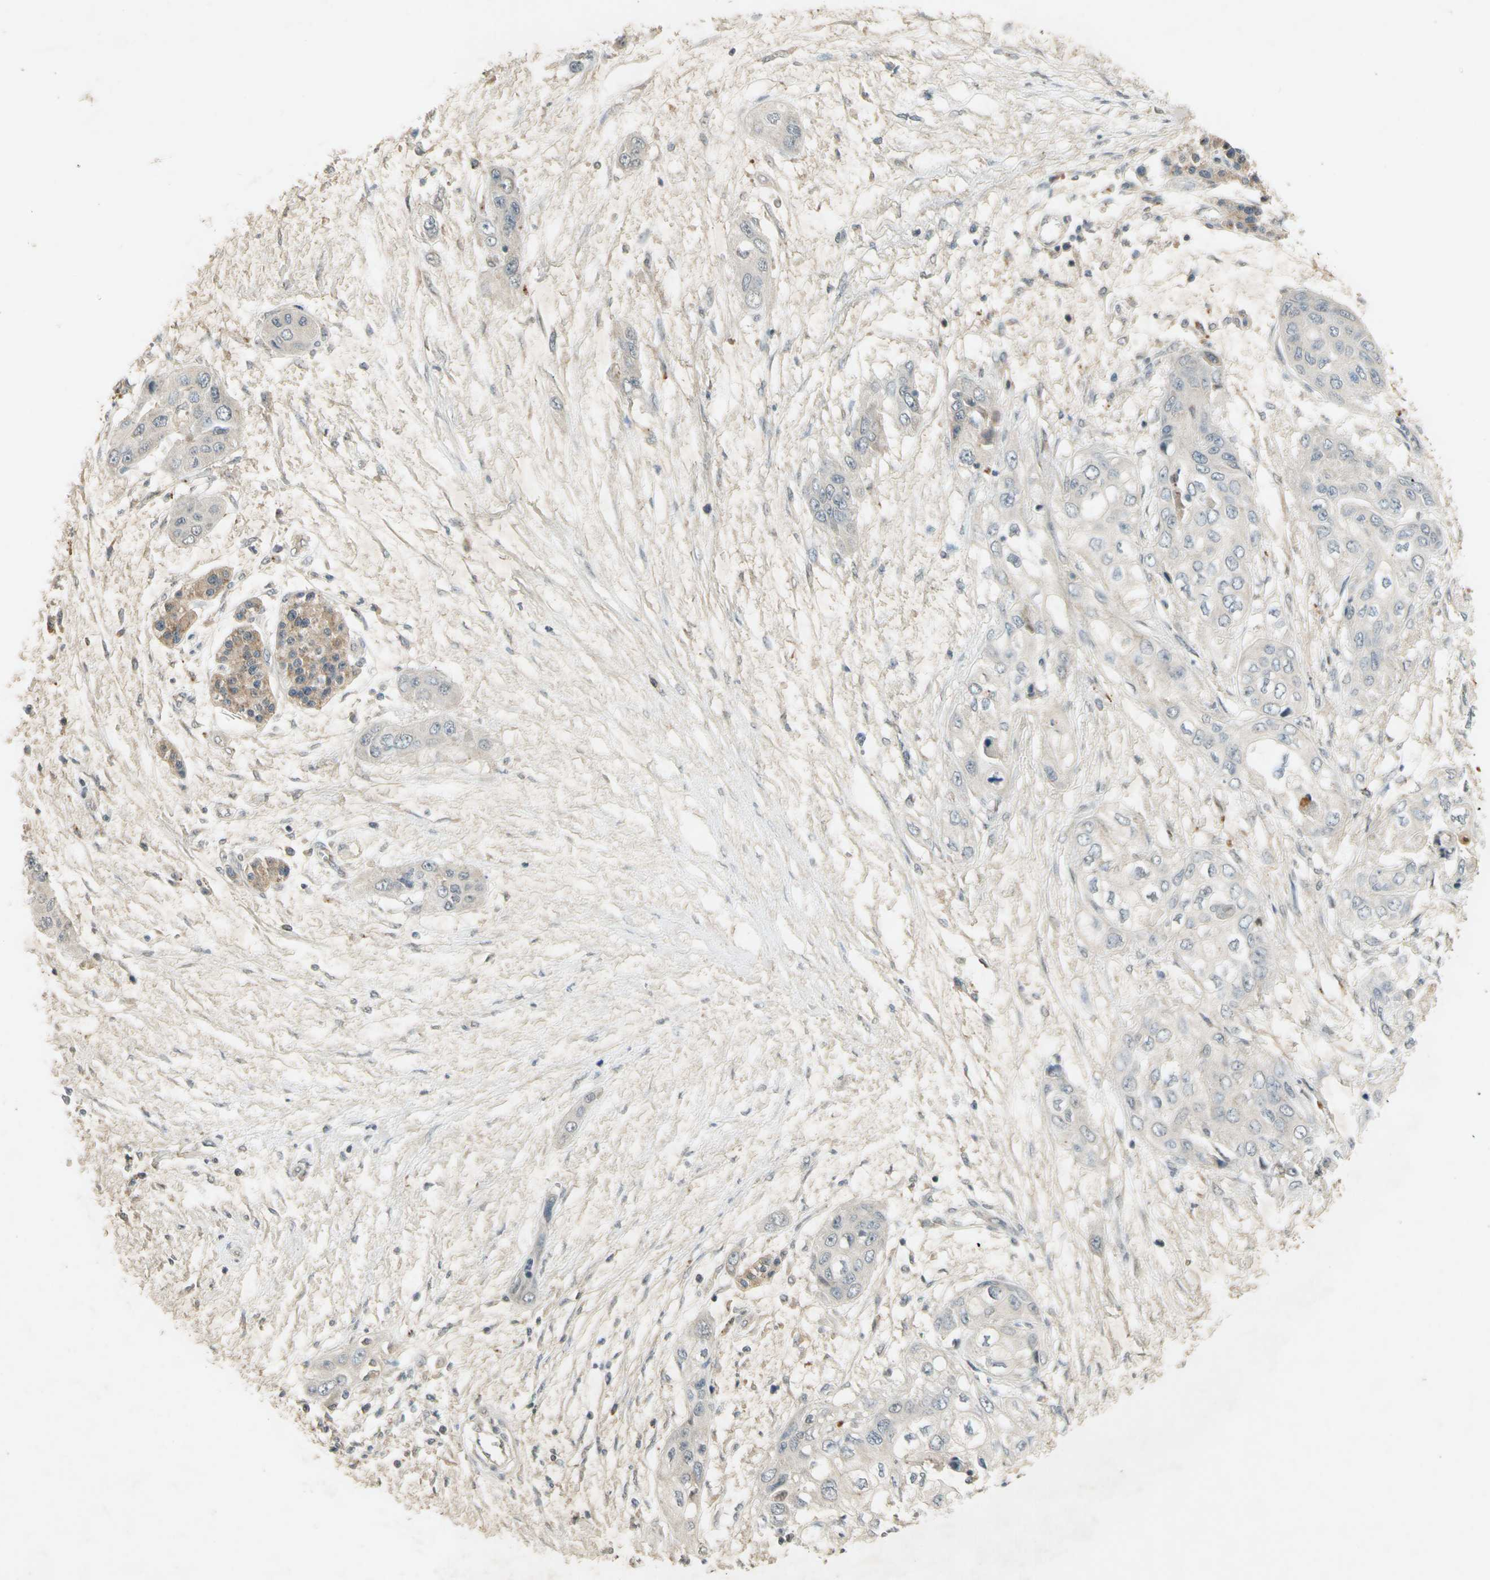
{"staining": {"intensity": "weak", "quantity": "<25%", "location": "cytoplasmic/membranous"}, "tissue": "pancreatic cancer", "cell_type": "Tumor cells", "image_type": "cancer", "snomed": [{"axis": "morphology", "description": "Adenocarcinoma, NOS"}, {"axis": "topography", "description": "Pancreas"}], "caption": "Pancreatic cancer was stained to show a protein in brown. There is no significant staining in tumor cells. Brightfield microscopy of immunohistochemistry (IHC) stained with DAB (3,3'-diaminobenzidine) (brown) and hematoxylin (blue), captured at high magnification.", "gene": "NRG4", "patient": {"sex": "female", "age": 70}}